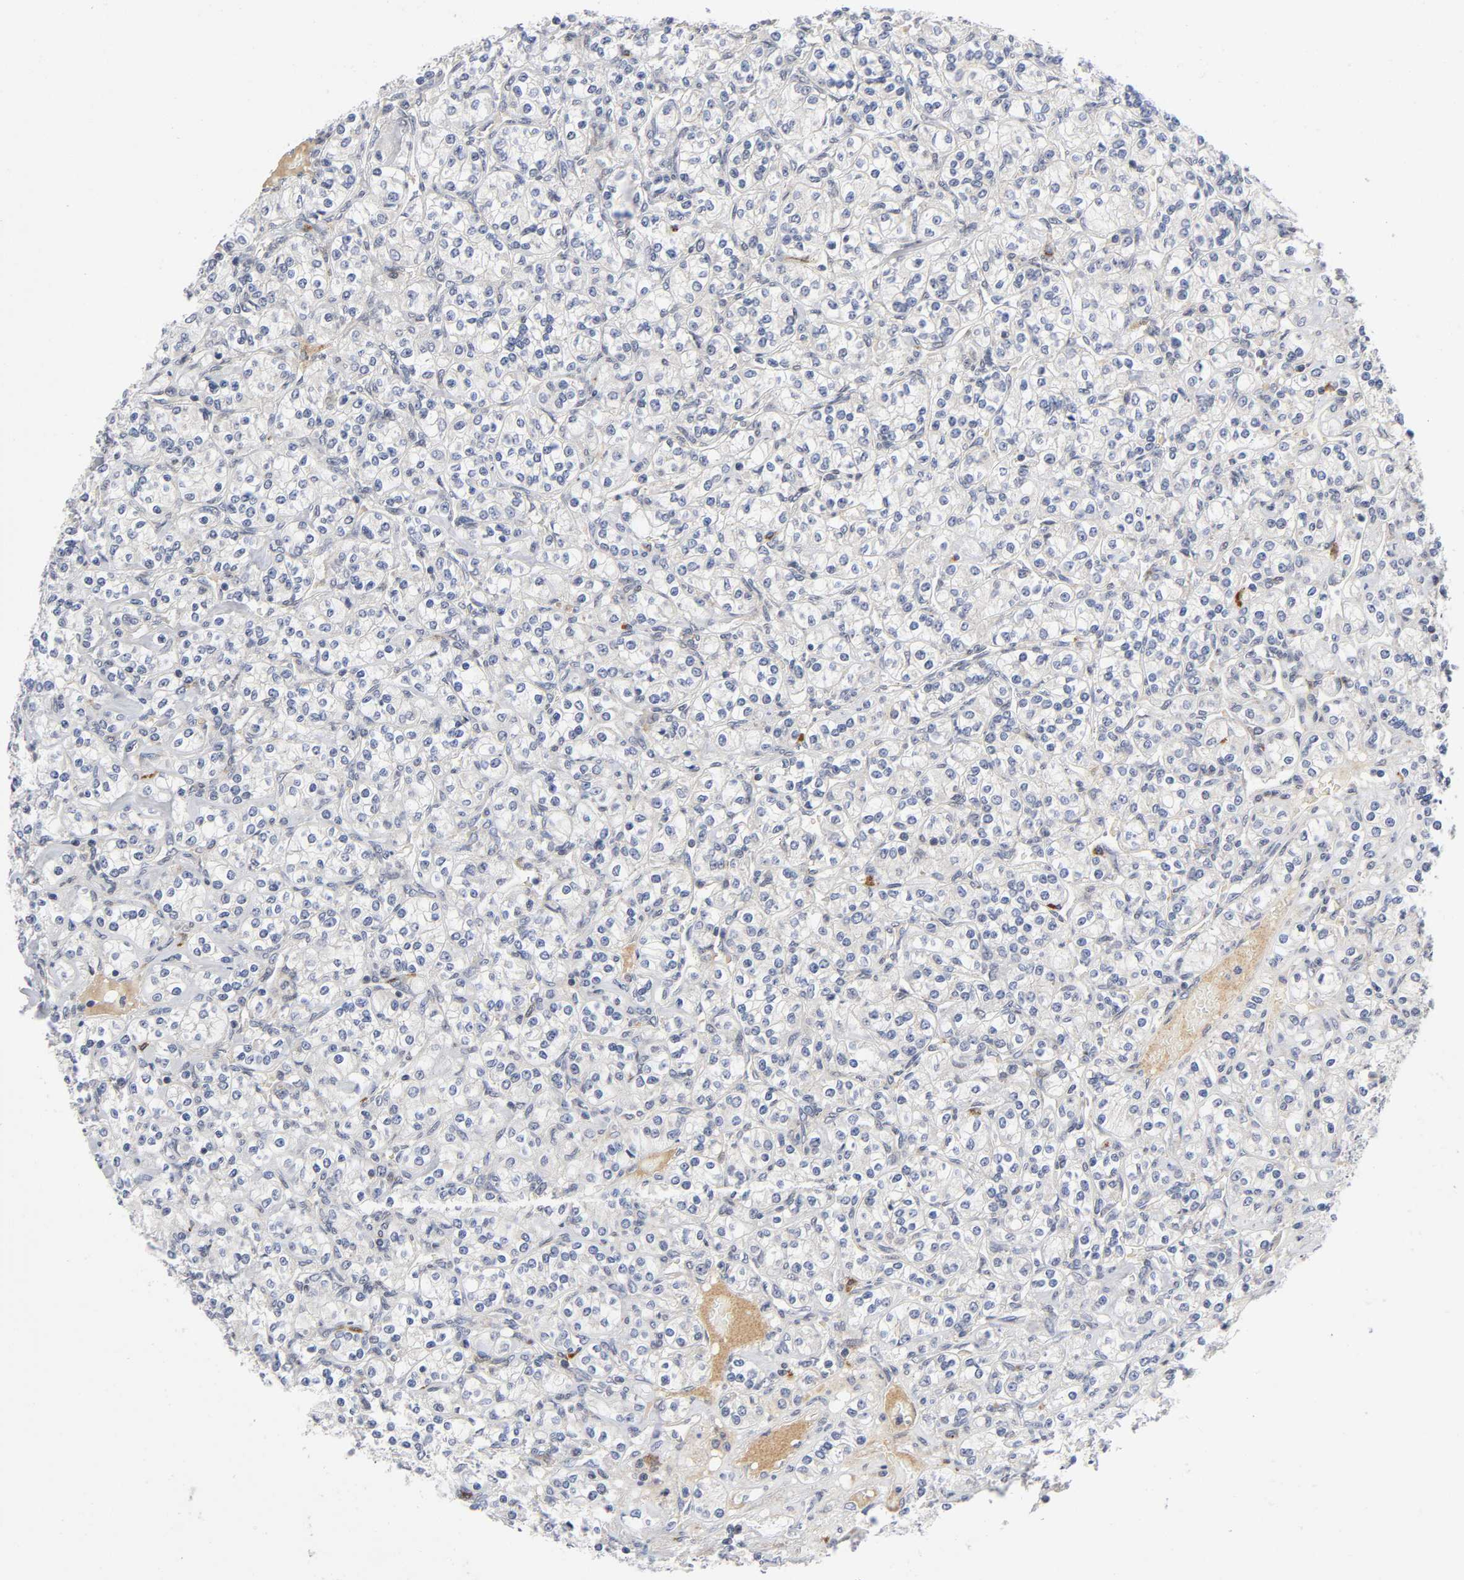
{"staining": {"intensity": "negative", "quantity": "none", "location": "none"}, "tissue": "renal cancer", "cell_type": "Tumor cells", "image_type": "cancer", "snomed": [{"axis": "morphology", "description": "Adenocarcinoma, NOS"}, {"axis": "topography", "description": "Kidney"}], "caption": "There is no significant positivity in tumor cells of renal cancer (adenocarcinoma).", "gene": "EIF5", "patient": {"sex": "male", "age": 77}}